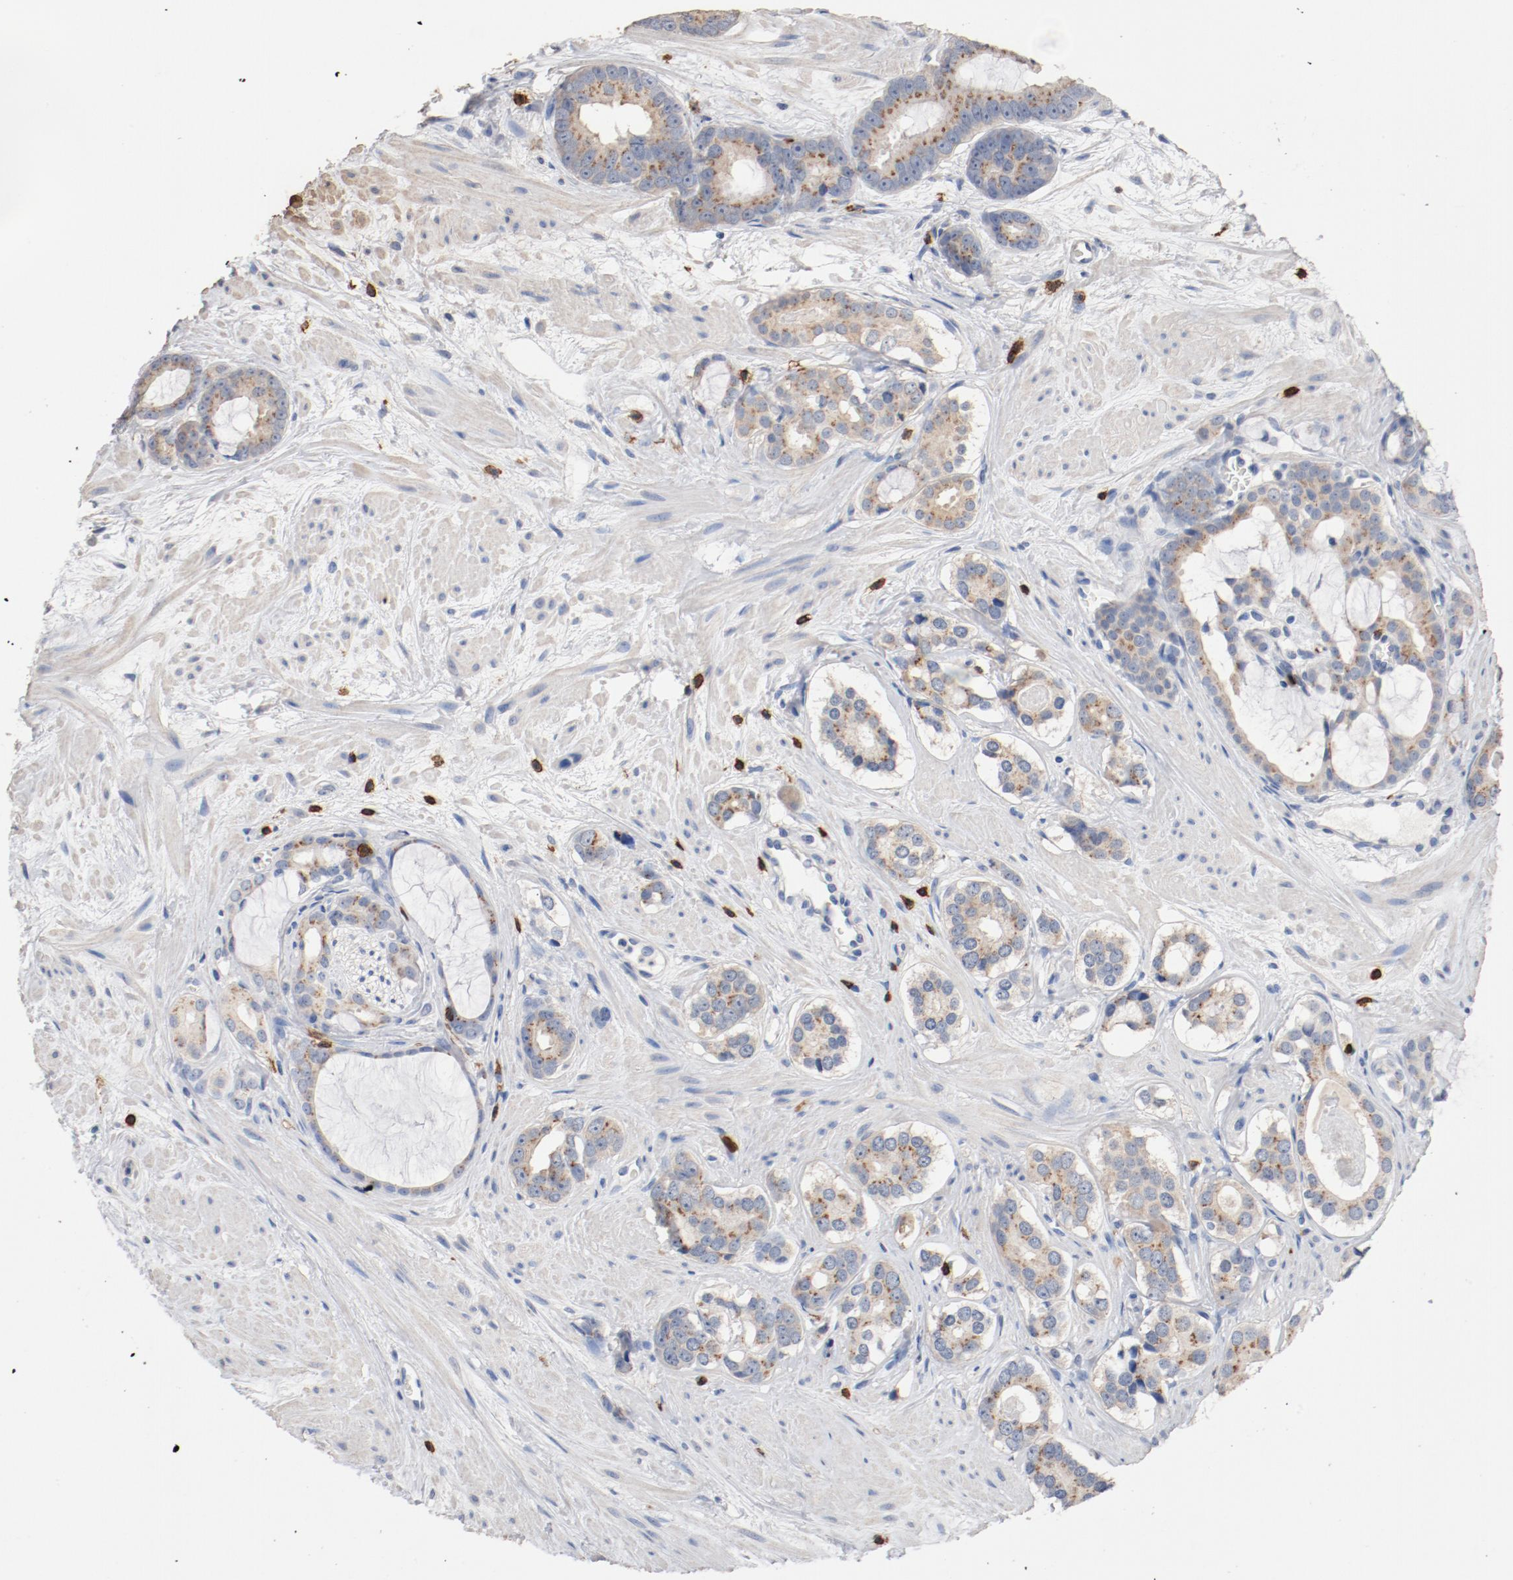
{"staining": {"intensity": "moderate", "quantity": ">75%", "location": "cytoplasmic/membranous"}, "tissue": "prostate cancer", "cell_type": "Tumor cells", "image_type": "cancer", "snomed": [{"axis": "morphology", "description": "Adenocarcinoma, Low grade"}, {"axis": "topography", "description": "Prostate"}], "caption": "This is a micrograph of IHC staining of prostate low-grade adenocarcinoma, which shows moderate positivity in the cytoplasmic/membranous of tumor cells.", "gene": "CD247", "patient": {"sex": "male", "age": 57}}